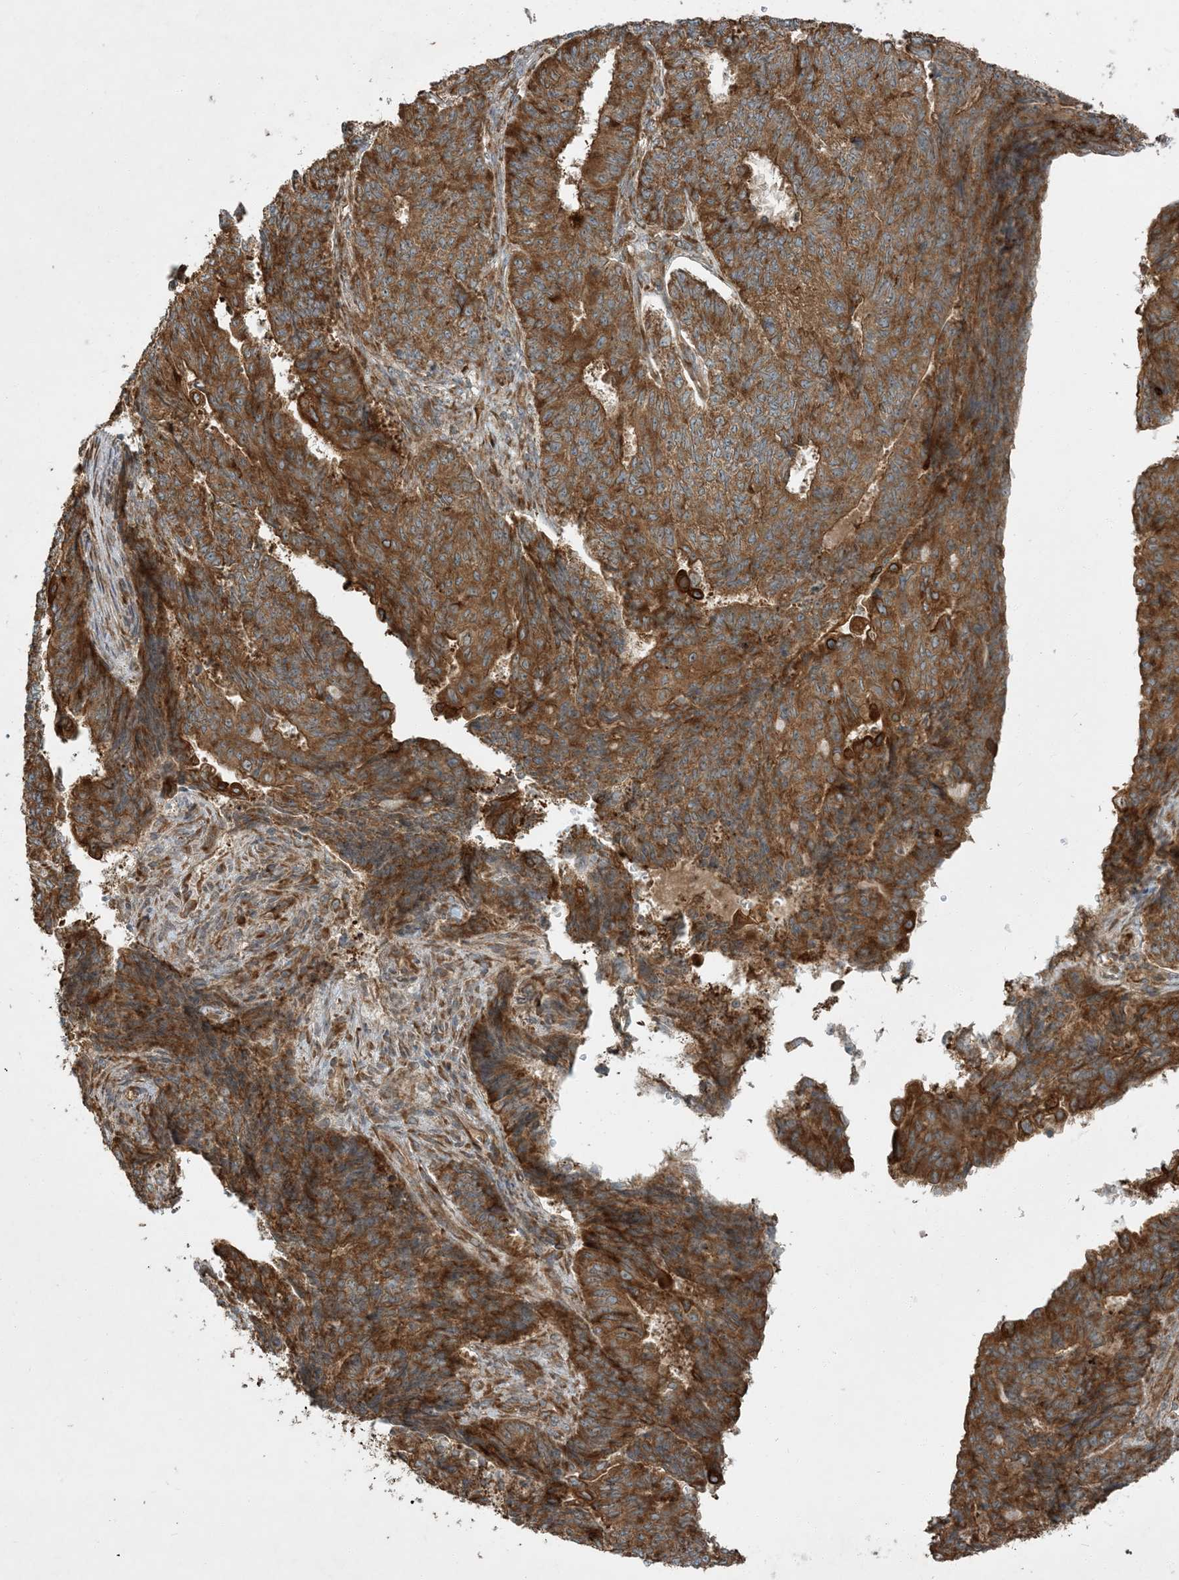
{"staining": {"intensity": "moderate", "quantity": ">75%", "location": "cytoplasmic/membranous"}, "tissue": "endometrial cancer", "cell_type": "Tumor cells", "image_type": "cancer", "snomed": [{"axis": "morphology", "description": "Adenocarcinoma, NOS"}, {"axis": "topography", "description": "Endometrium"}], "caption": "Tumor cells demonstrate medium levels of moderate cytoplasmic/membranous staining in about >75% of cells in endometrial cancer.", "gene": "COMMD8", "patient": {"sex": "female", "age": 32}}